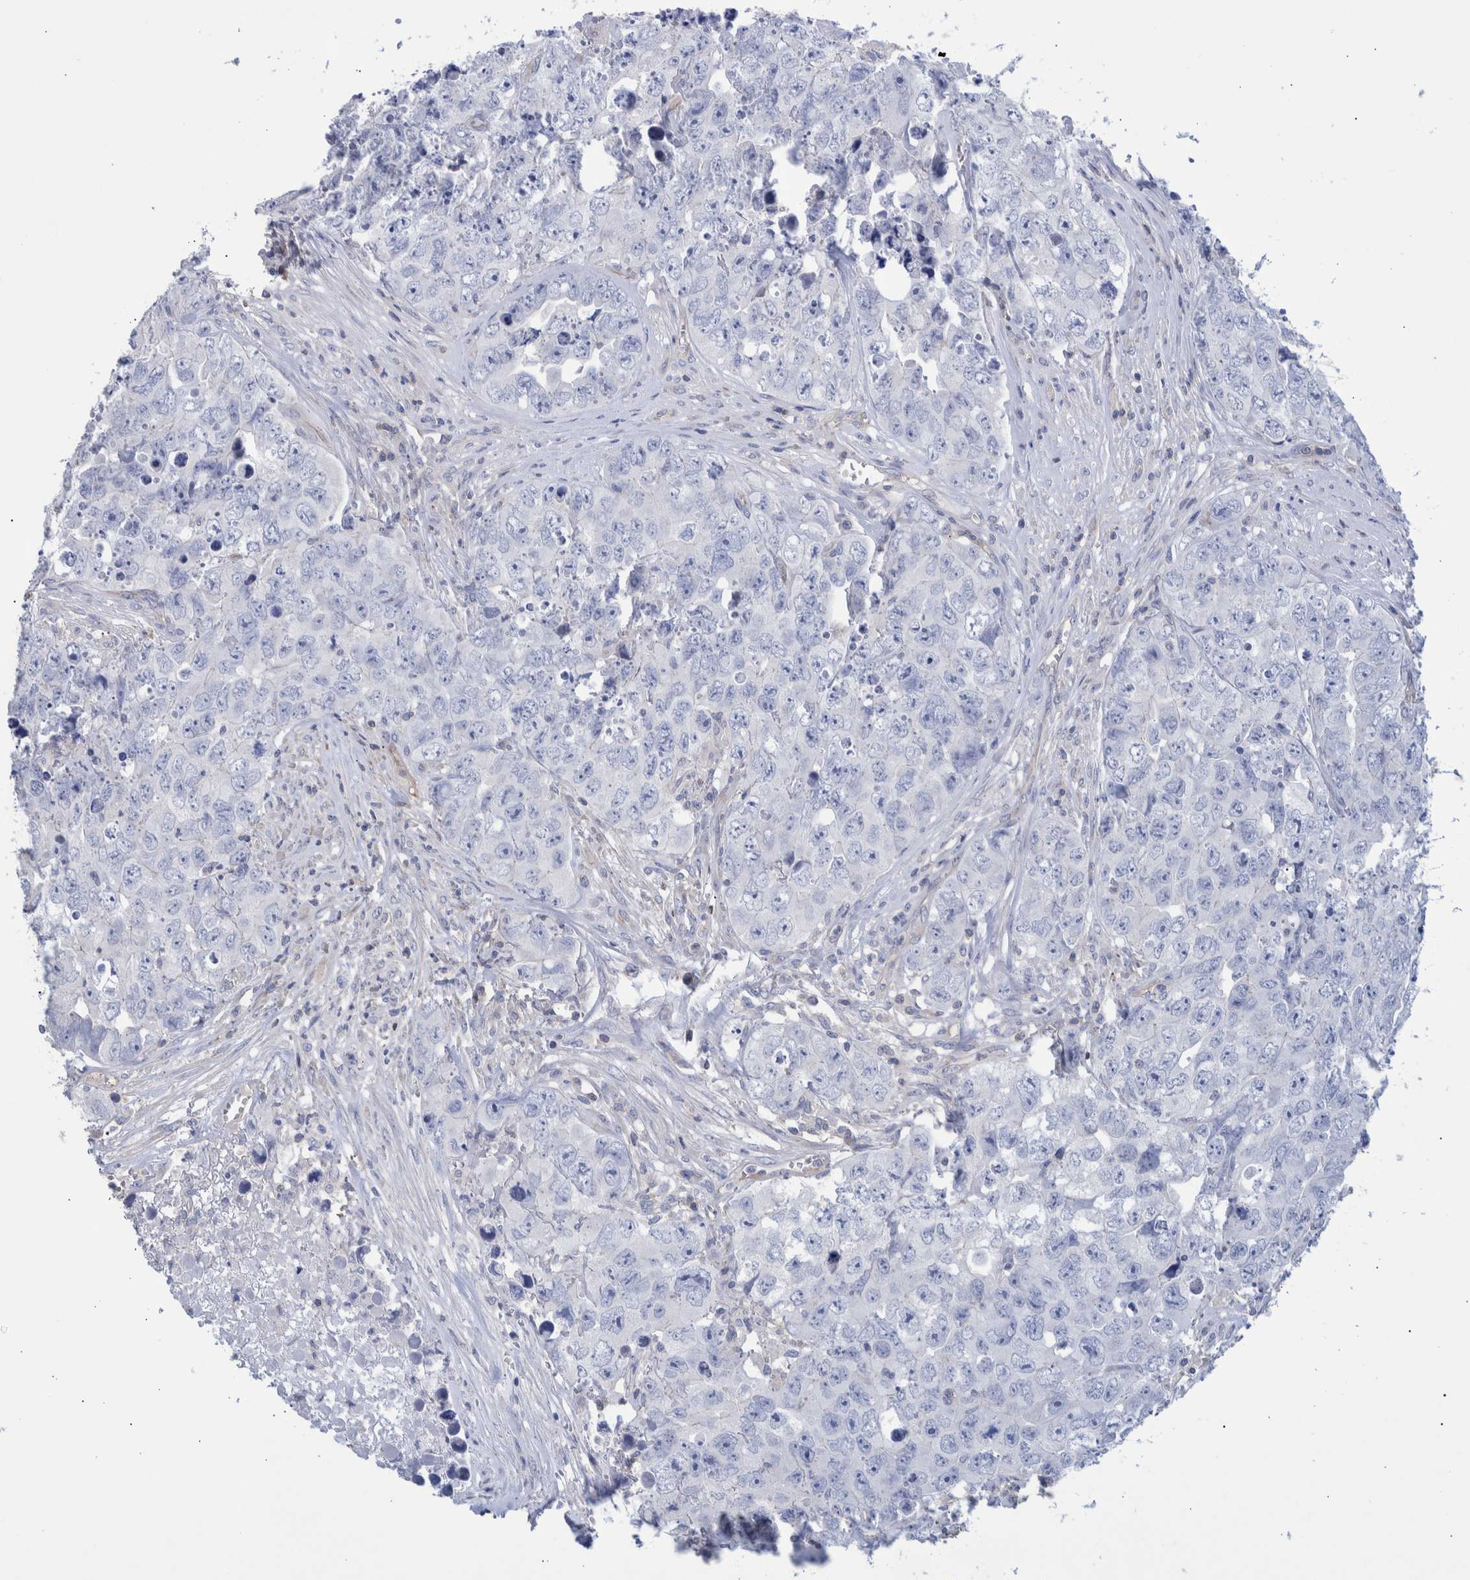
{"staining": {"intensity": "negative", "quantity": "none", "location": "none"}, "tissue": "testis cancer", "cell_type": "Tumor cells", "image_type": "cancer", "snomed": [{"axis": "morphology", "description": "Seminoma, NOS"}, {"axis": "morphology", "description": "Carcinoma, Embryonal, NOS"}, {"axis": "topography", "description": "Testis"}], "caption": "The histopathology image shows no significant staining in tumor cells of testis cancer (seminoma). (Immunohistochemistry, brightfield microscopy, high magnification).", "gene": "PPP3CC", "patient": {"sex": "male", "age": 43}}